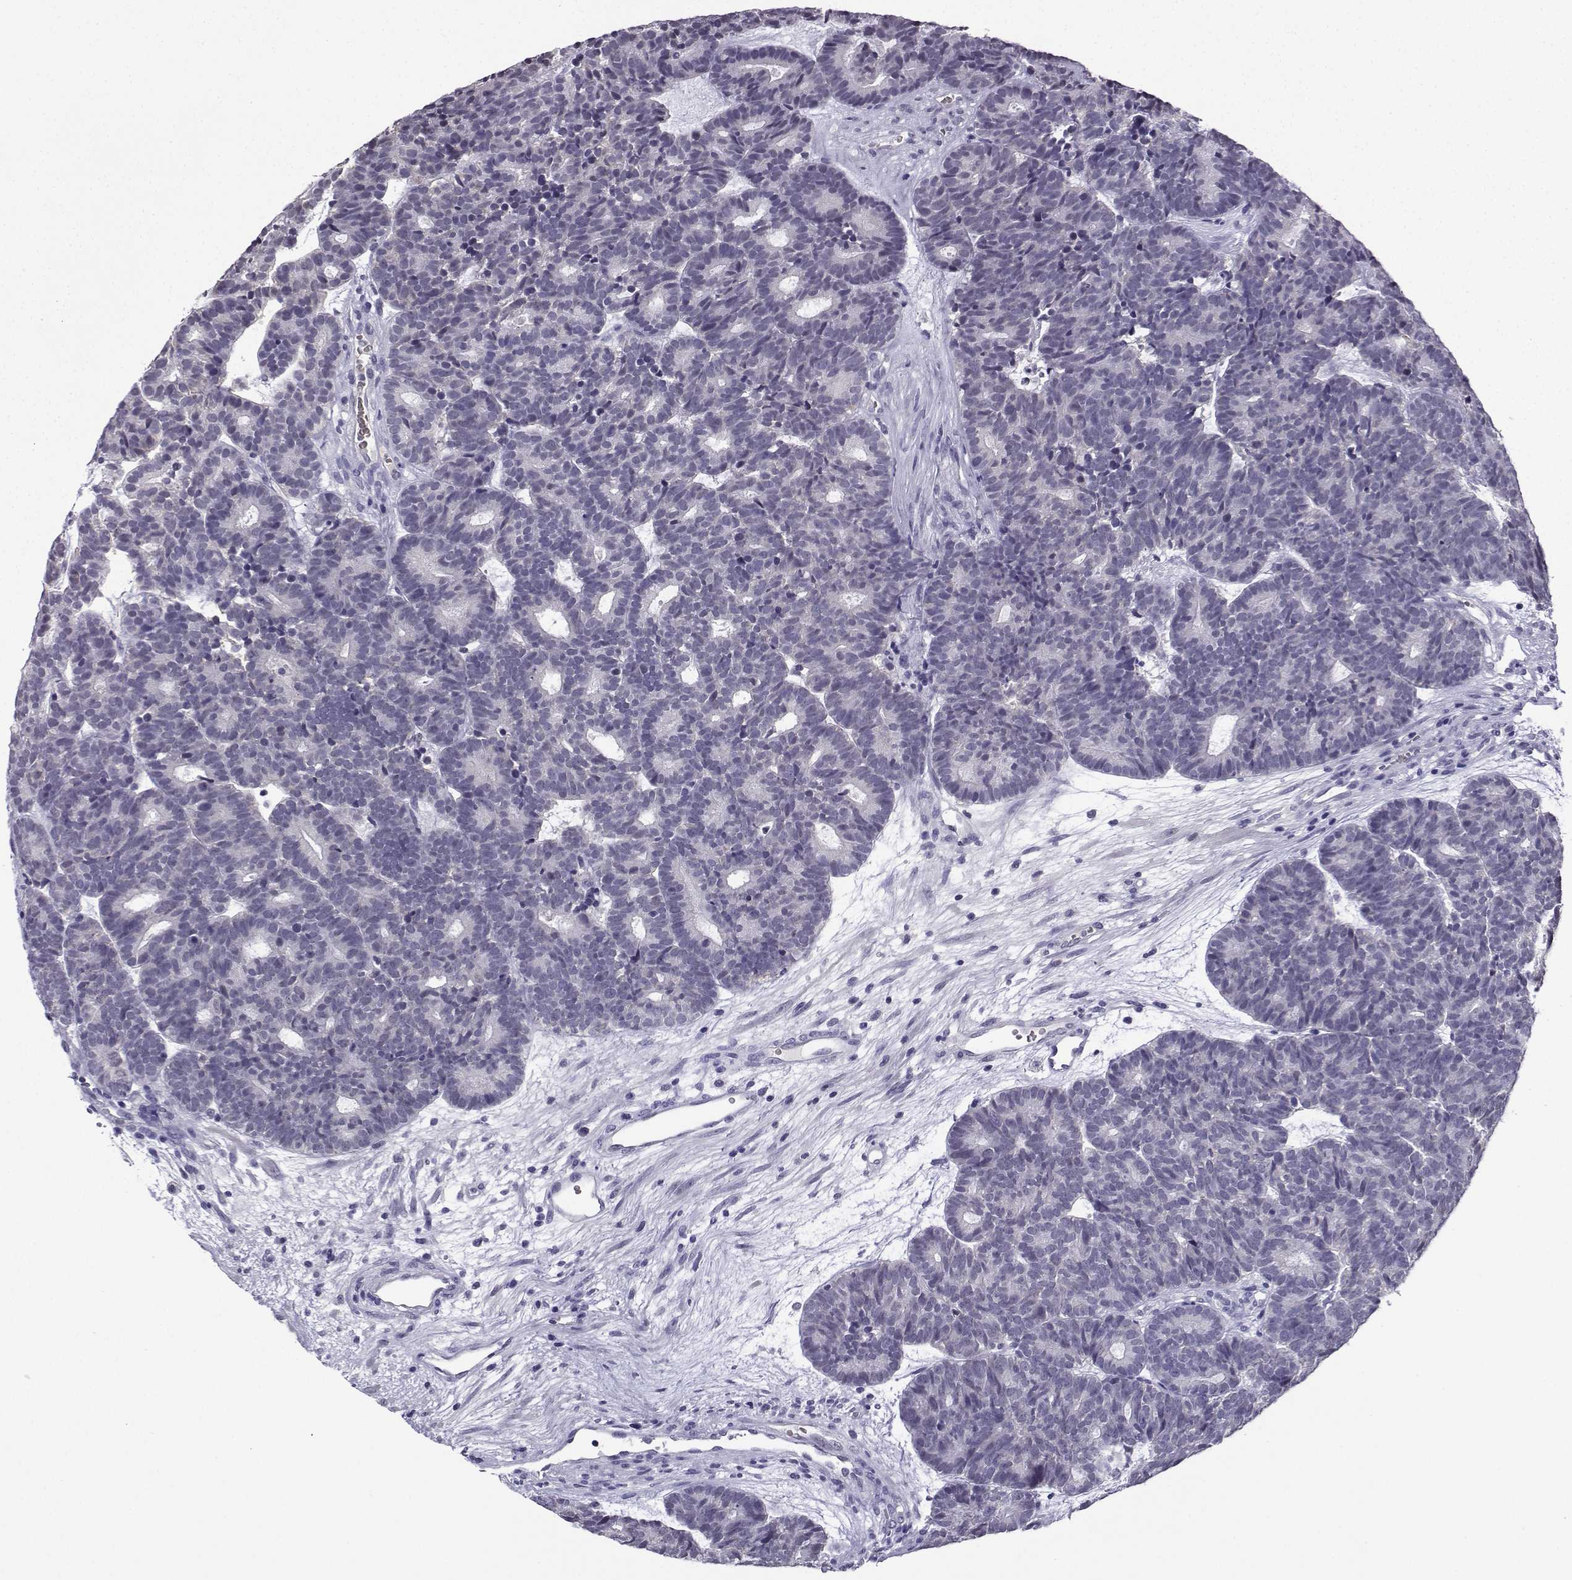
{"staining": {"intensity": "negative", "quantity": "none", "location": "none"}, "tissue": "head and neck cancer", "cell_type": "Tumor cells", "image_type": "cancer", "snomed": [{"axis": "morphology", "description": "Adenocarcinoma, NOS"}, {"axis": "topography", "description": "Head-Neck"}], "caption": "The image exhibits no significant staining in tumor cells of head and neck cancer.", "gene": "LRFN2", "patient": {"sex": "female", "age": 81}}